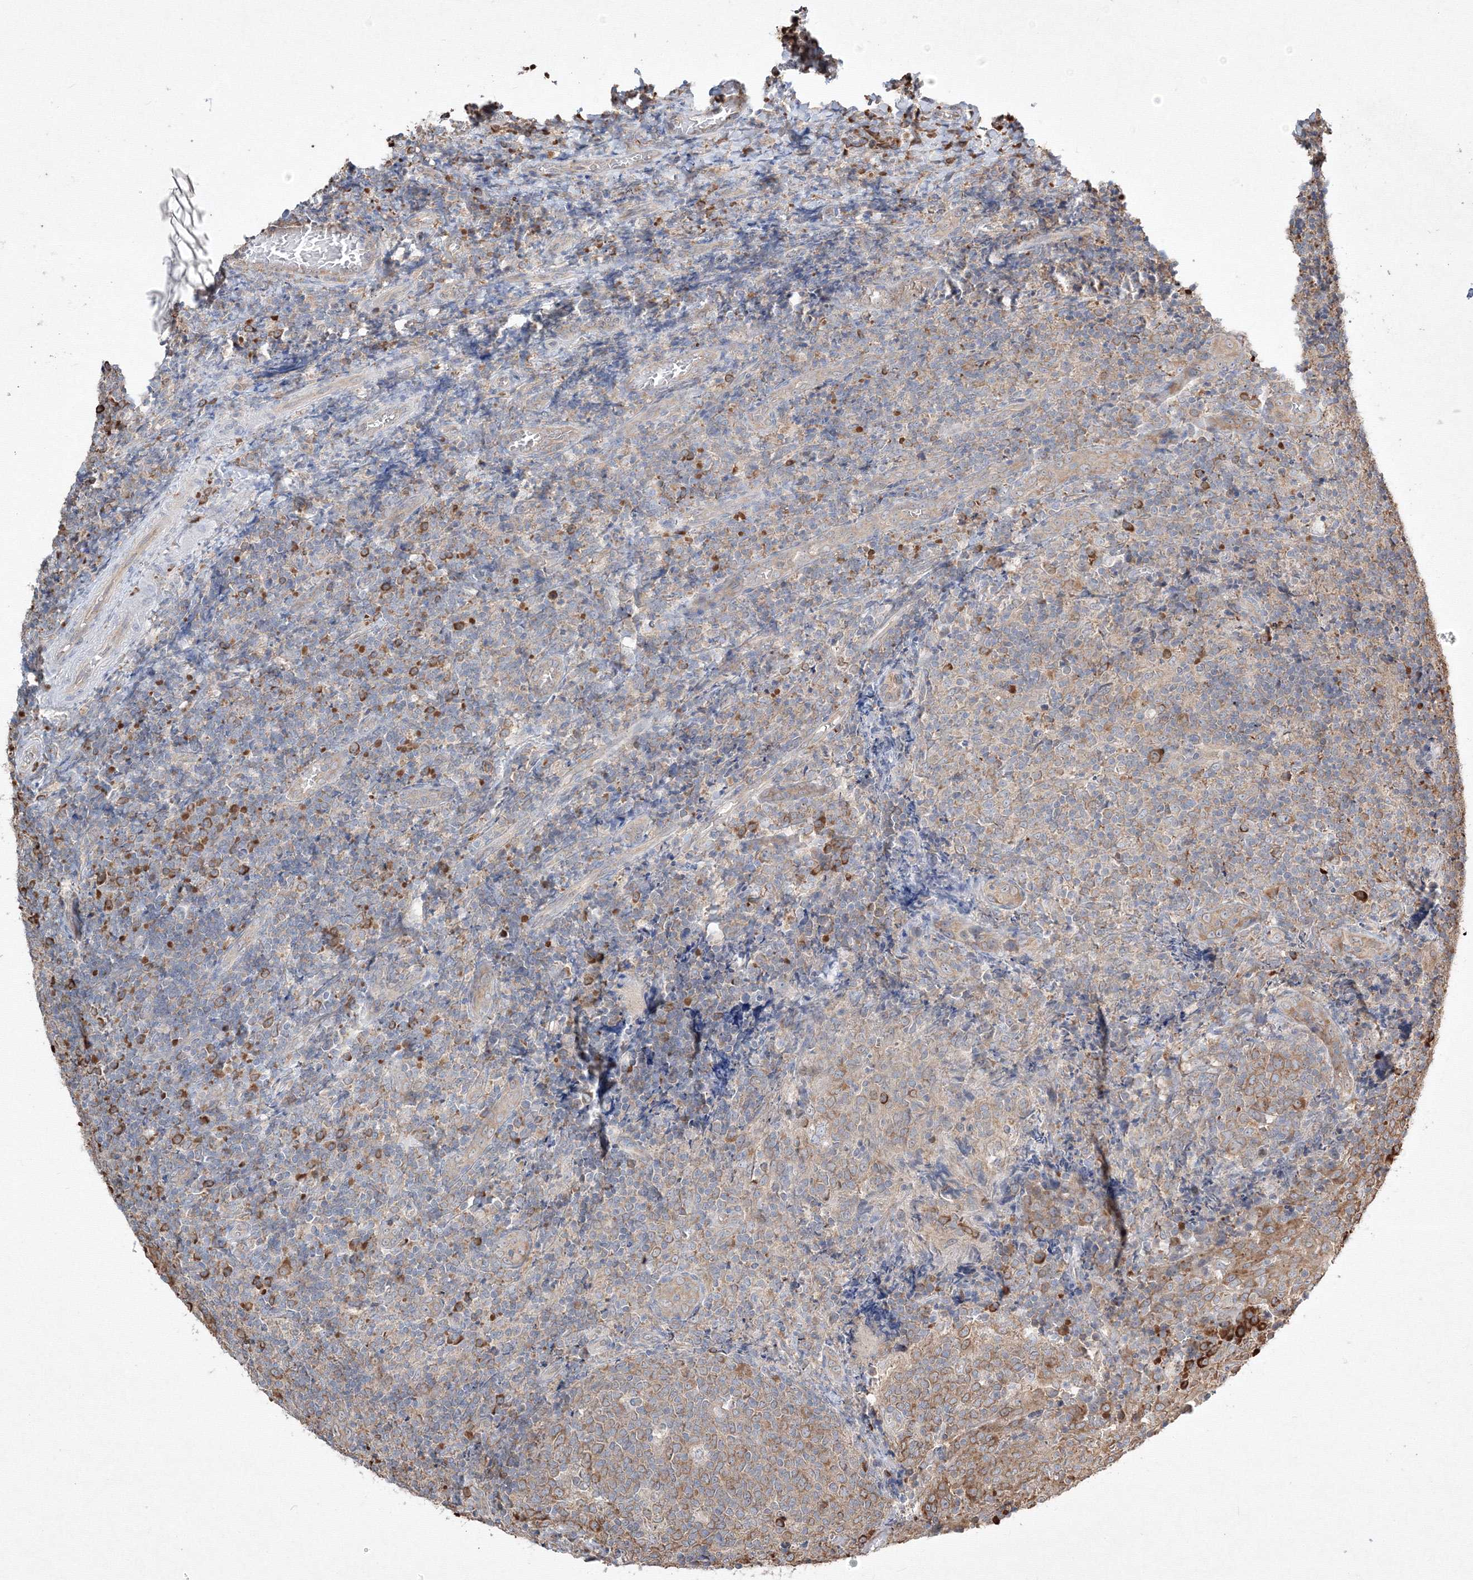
{"staining": {"intensity": "moderate", "quantity": "25%-75%", "location": "cytoplasmic/membranous"}, "tissue": "tonsil", "cell_type": "Germinal center cells", "image_type": "normal", "snomed": [{"axis": "morphology", "description": "Normal tissue, NOS"}, {"axis": "topography", "description": "Tonsil"}], "caption": "Protein expression analysis of unremarkable human tonsil reveals moderate cytoplasmic/membranous staining in approximately 25%-75% of germinal center cells.", "gene": "FBXL8", "patient": {"sex": "female", "age": 19}}